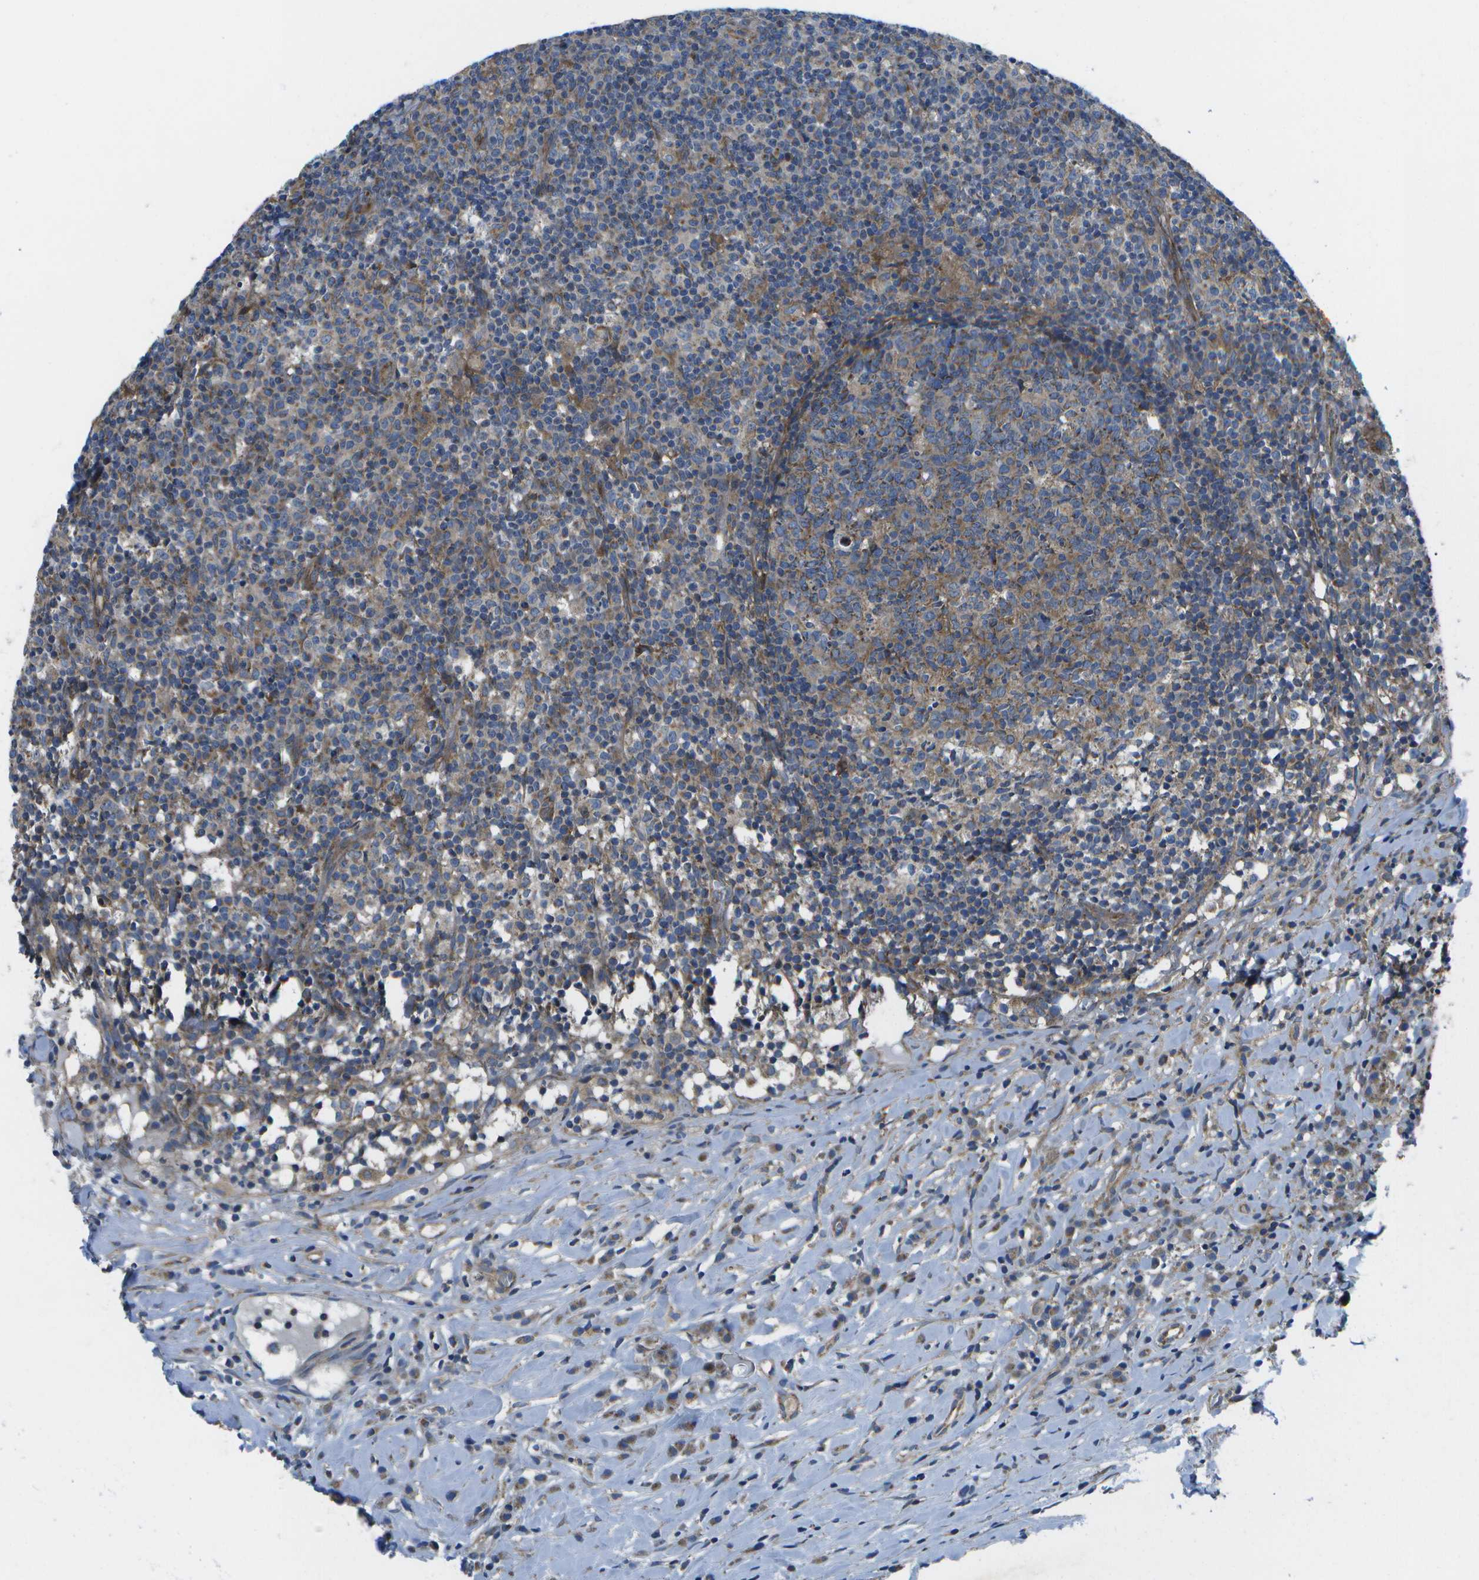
{"staining": {"intensity": "moderate", "quantity": "25%-75%", "location": "cytoplasmic/membranous"}, "tissue": "lymph node", "cell_type": "Germinal center cells", "image_type": "normal", "snomed": [{"axis": "morphology", "description": "Normal tissue, NOS"}, {"axis": "morphology", "description": "Inflammation, NOS"}, {"axis": "topography", "description": "Lymph node"}], "caption": "Benign lymph node displays moderate cytoplasmic/membranous staining in about 25%-75% of germinal center cells.", "gene": "MVK", "patient": {"sex": "male", "age": 55}}